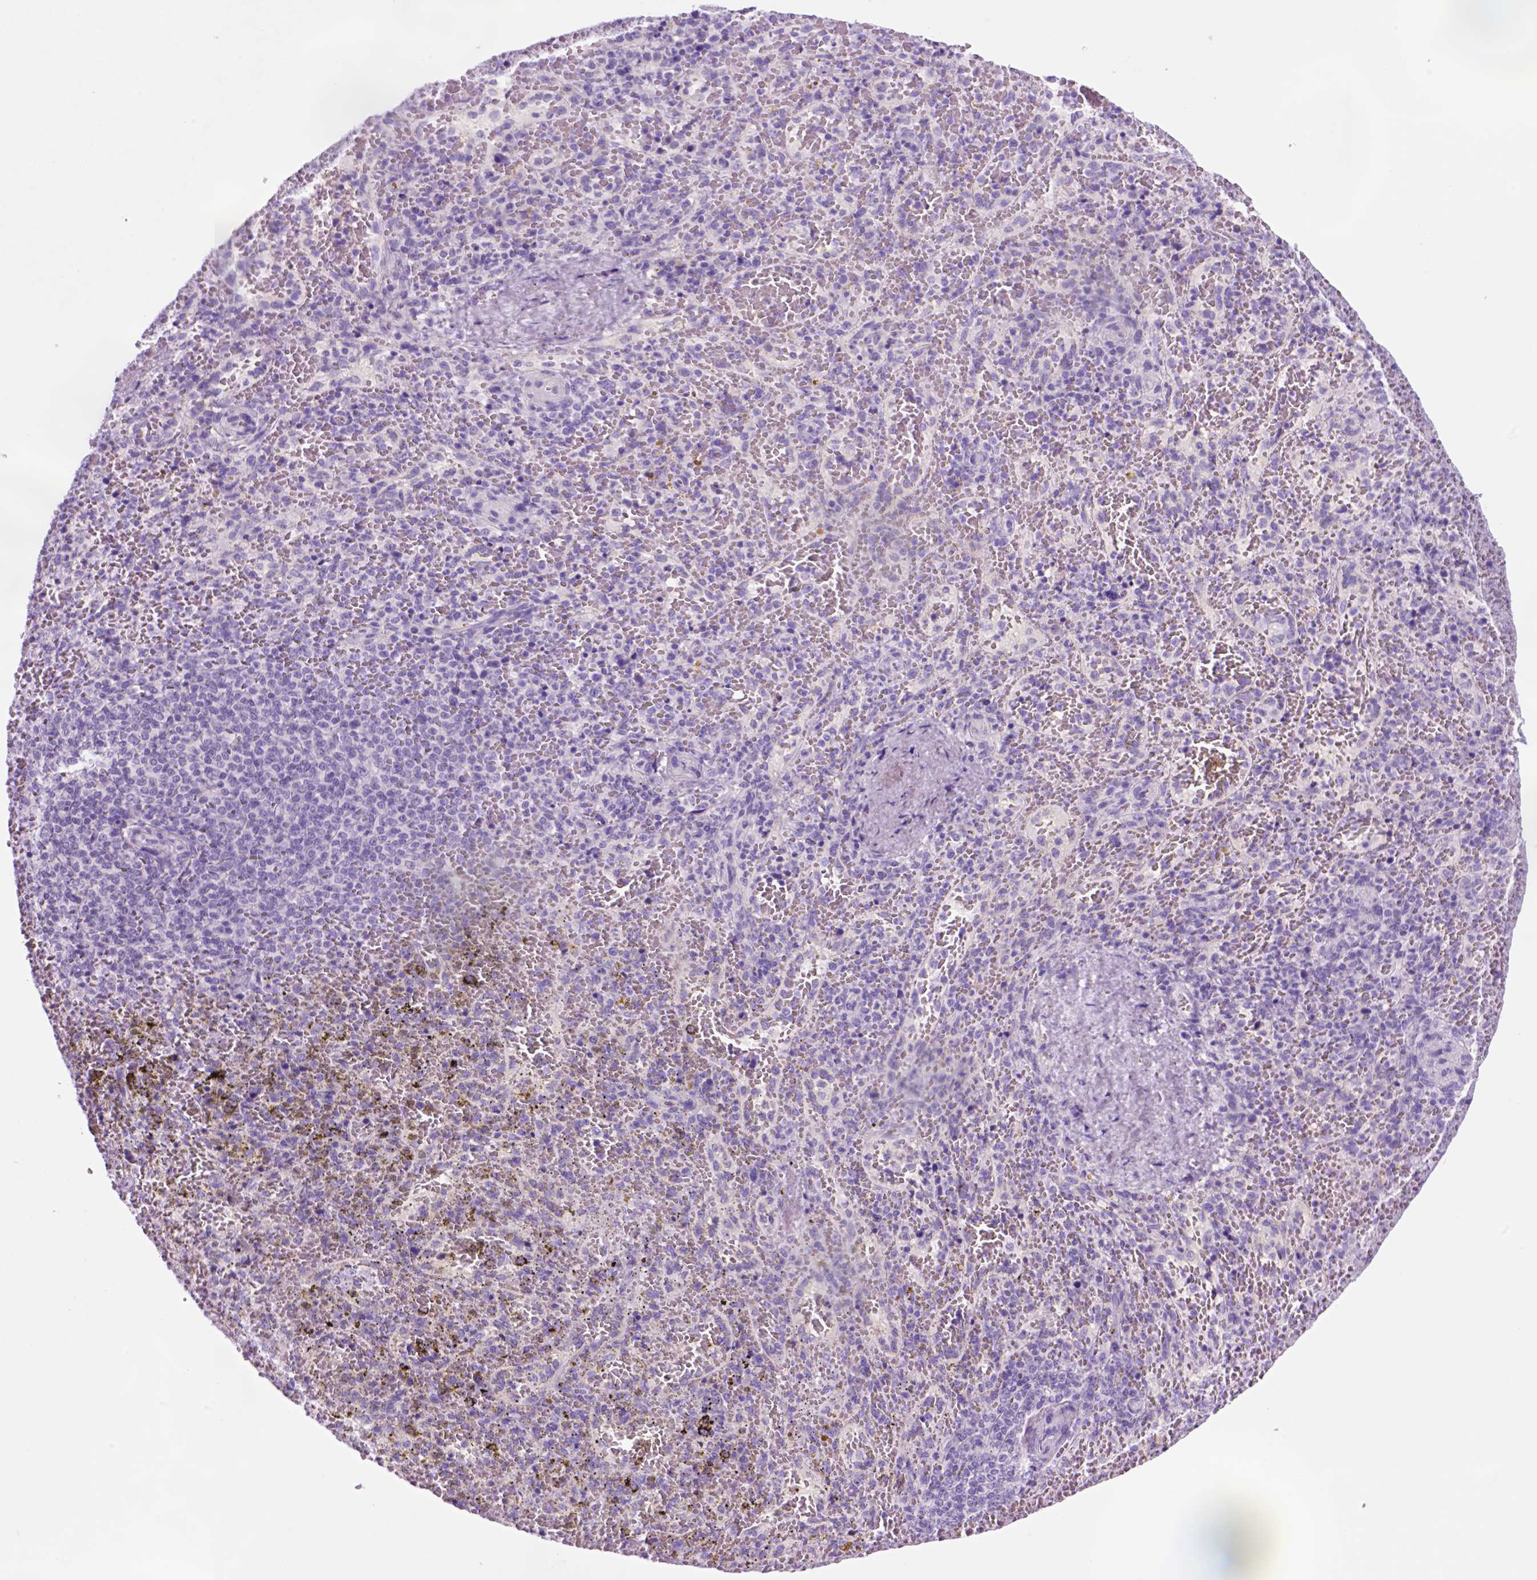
{"staining": {"intensity": "negative", "quantity": "none", "location": "none"}, "tissue": "spleen", "cell_type": "Cells in red pulp", "image_type": "normal", "snomed": [{"axis": "morphology", "description": "Normal tissue, NOS"}, {"axis": "topography", "description": "Spleen"}], "caption": "A high-resolution image shows immunohistochemistry (IHC) staining of normal spleen, which demonstrates no significant expression in cells in red pulp.", "gene": "HHIPL2", "patient": {"sex": "female", "age": 50}}